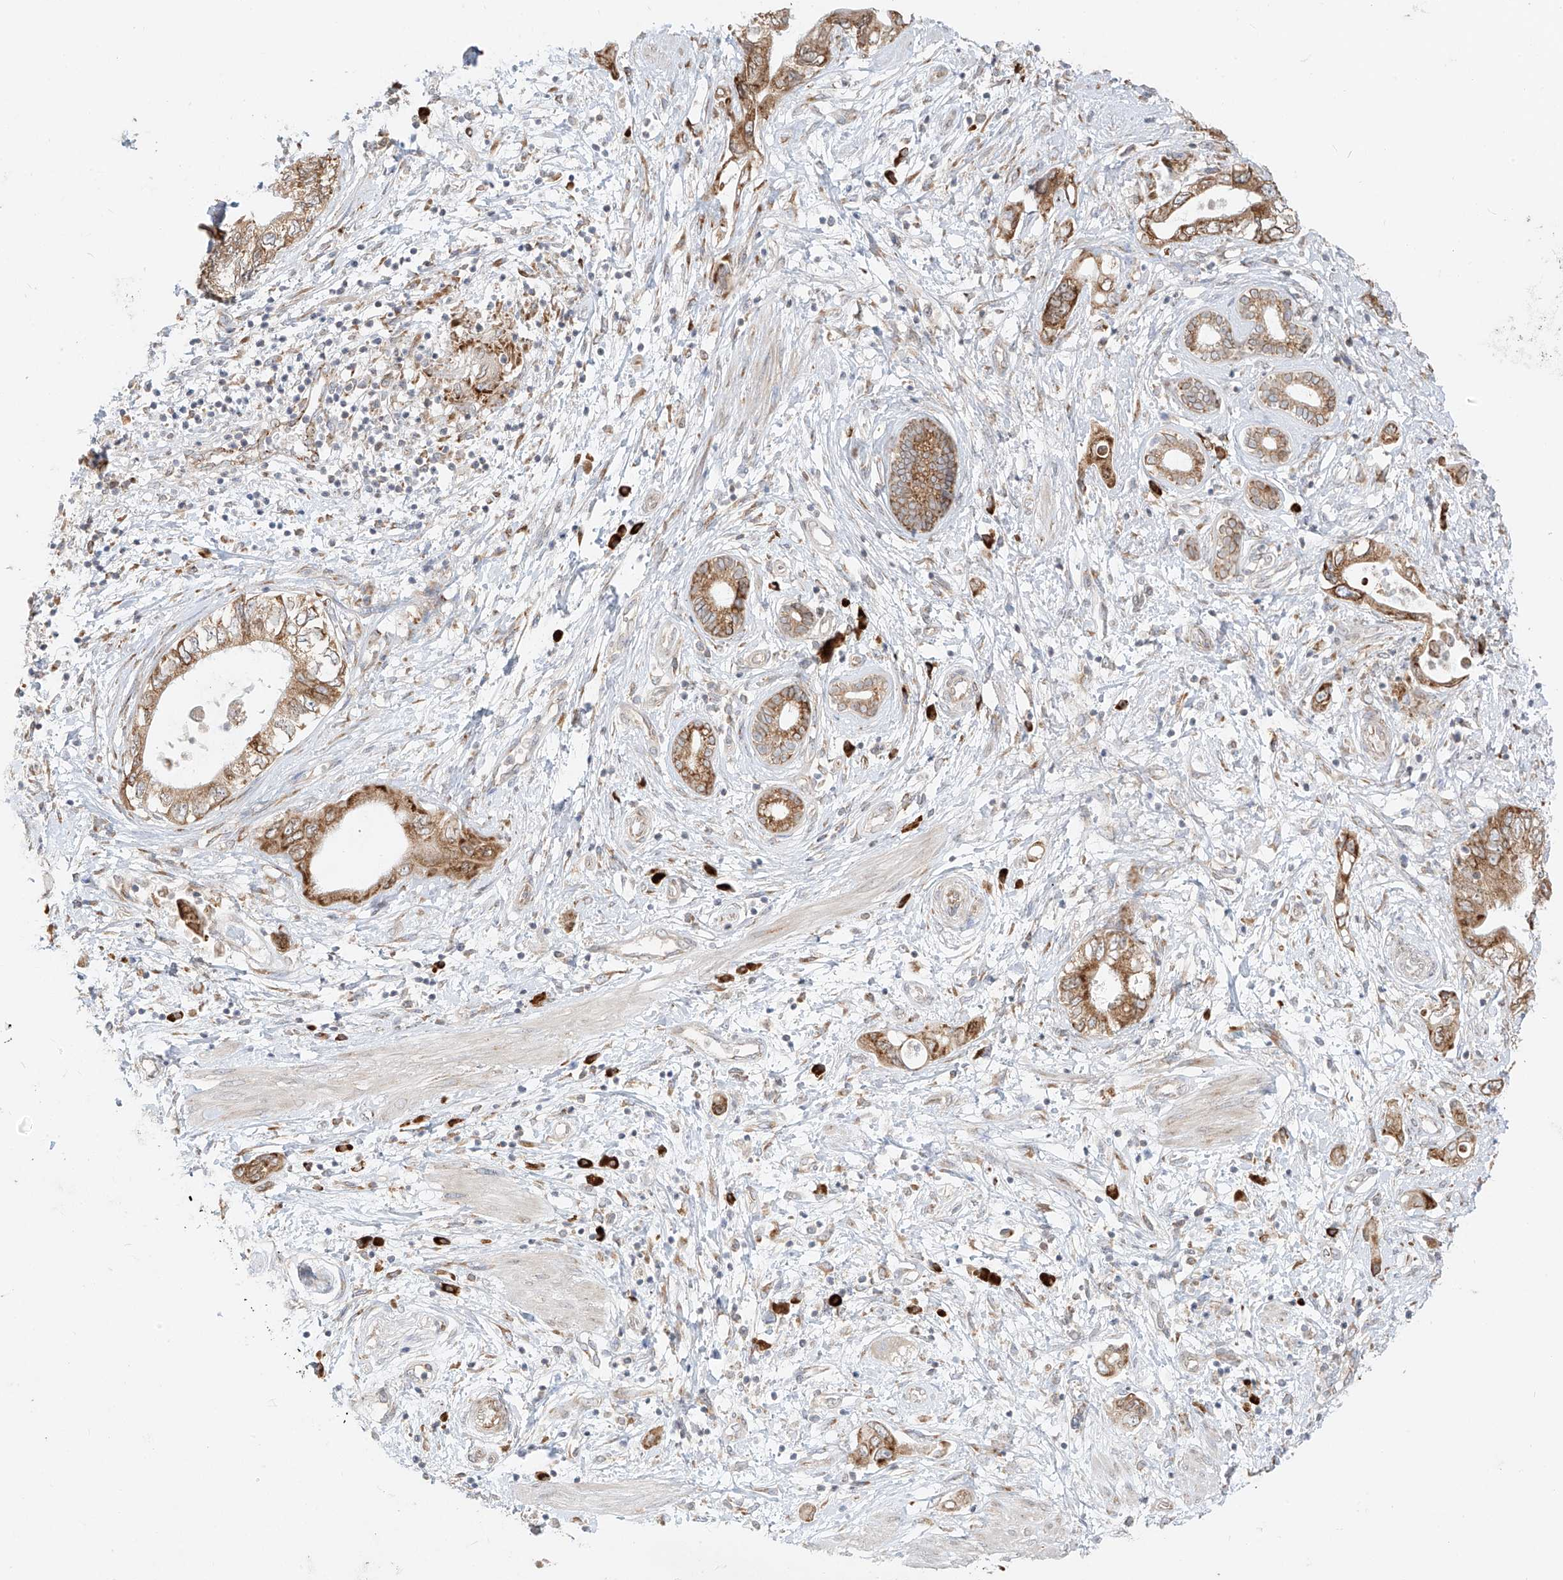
{"staining": {"intensity": "moderate", "quantity": ">75%", "location": "cytoplasmic/membranous"}, "tissue": "pancreatic cancer", "cell_type": "Tumor cells", "image_type": "cancer", "snomed": [{"axis": "morphology", "description": "Adenocarcinoma, NOS"}, {"axis": "topography", "description": "Pancreas"}], "caption": "A brown stain highlights moderate cytoplasmic/membranous positivity of a protein in adenocarcinoma (pancreatic) tumor cells.", "gene": "STT3A", "patient": {"sex": "female", "age": 73}}